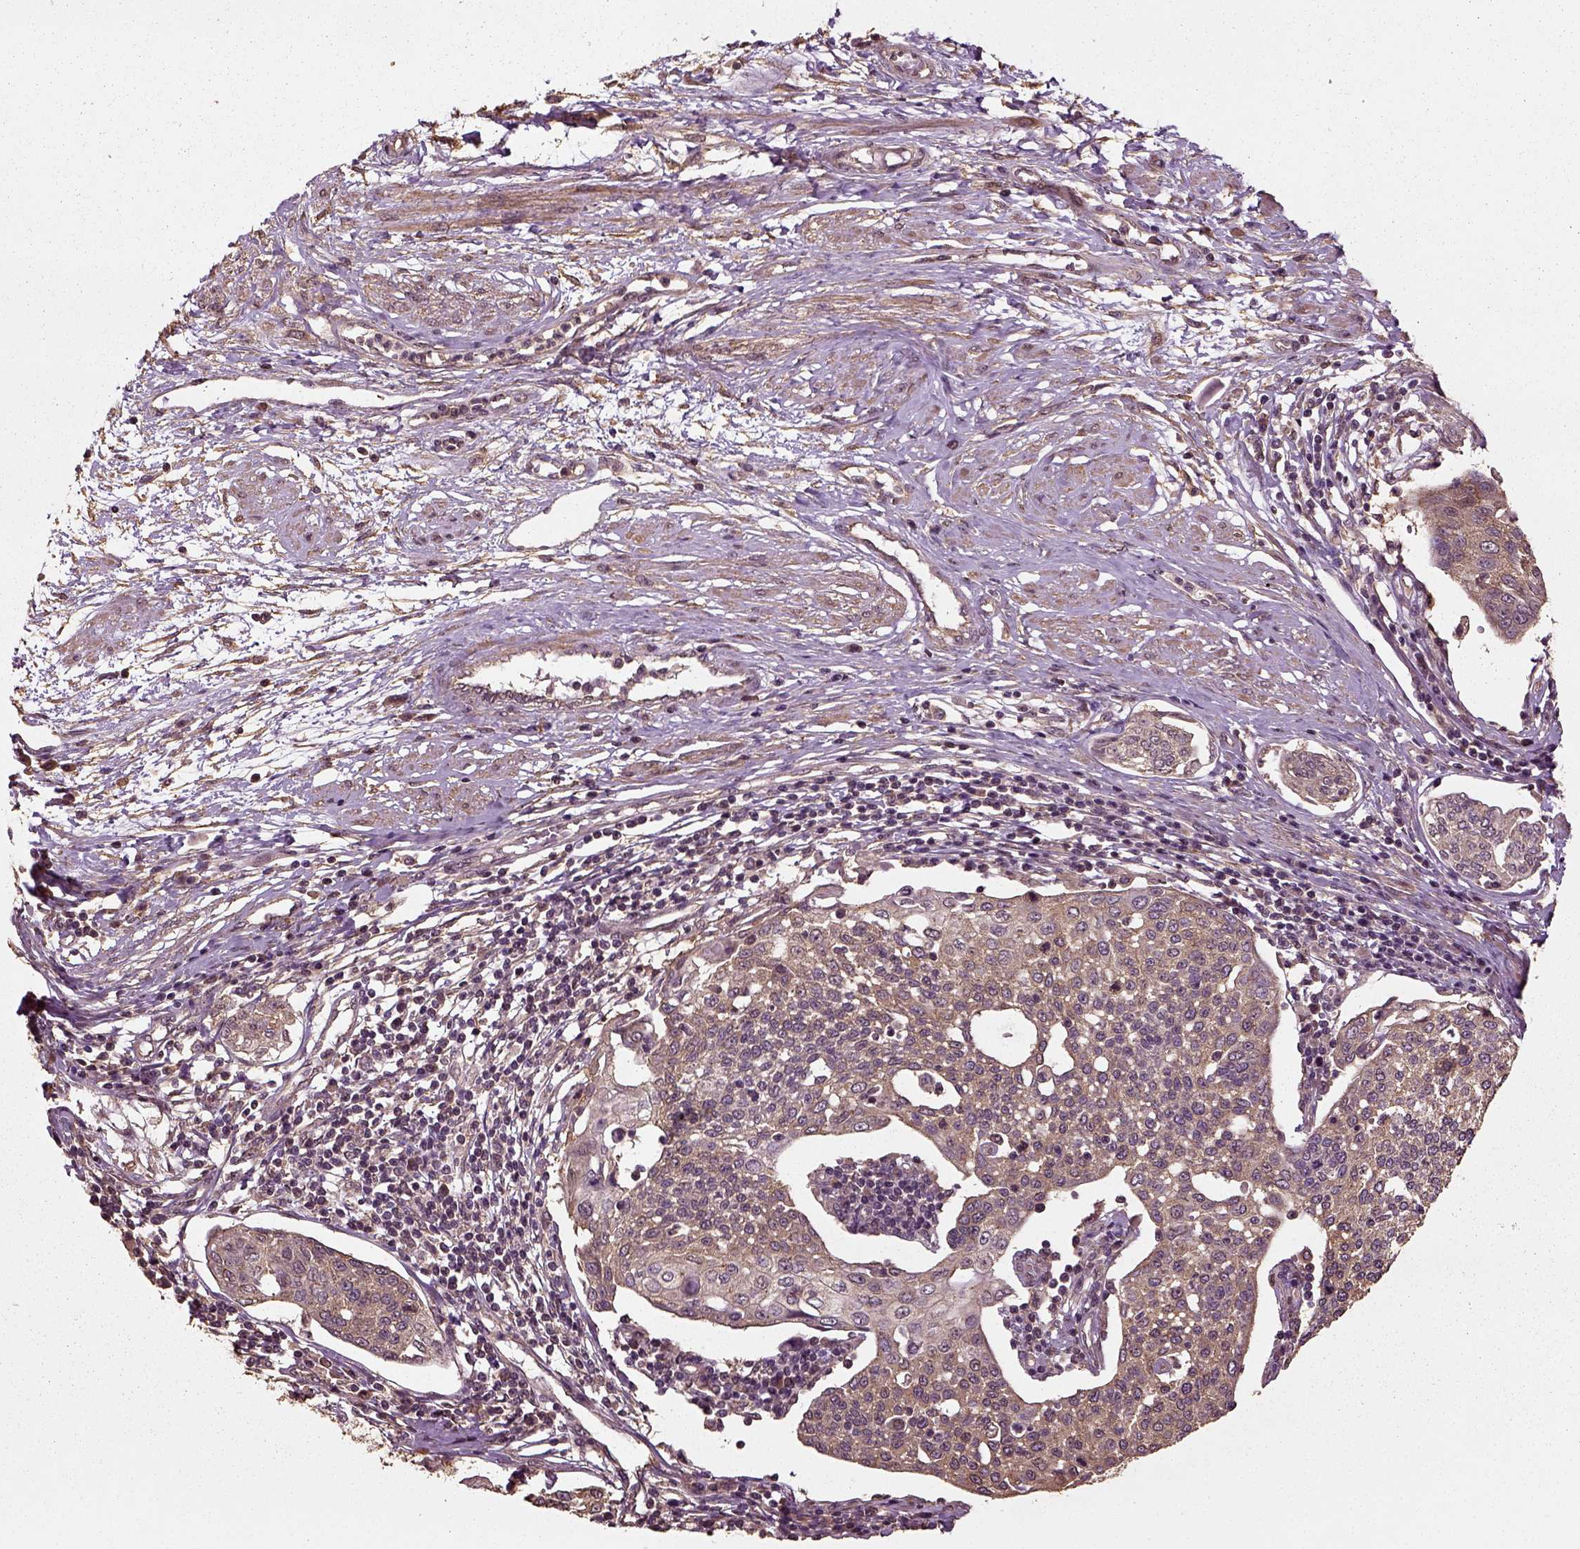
{"staining": {"intensity": "weak", "quantity": ">75%", "location": "cytoplasmic/membranous"}, "tissue": "cervical cancer", "cell_type": "Tumor cells", "image_type": "cancer", "snomed": [{"axis": "morphology", "description": "Squamous cell carcinoma, NOS"}, {"axis": "topography", "description": "Cervix"}], "caption": "Weak cytoplasmic/membranous protein staining is appreciated in about >75% of tumor cells in cervical cancer (squamous cell carcinoma). (DAB IHC, brown staining for protein, blue staining for nuclei).", "gene": "ERV3-1", "patient": {"sex": "female", "age": 34}}